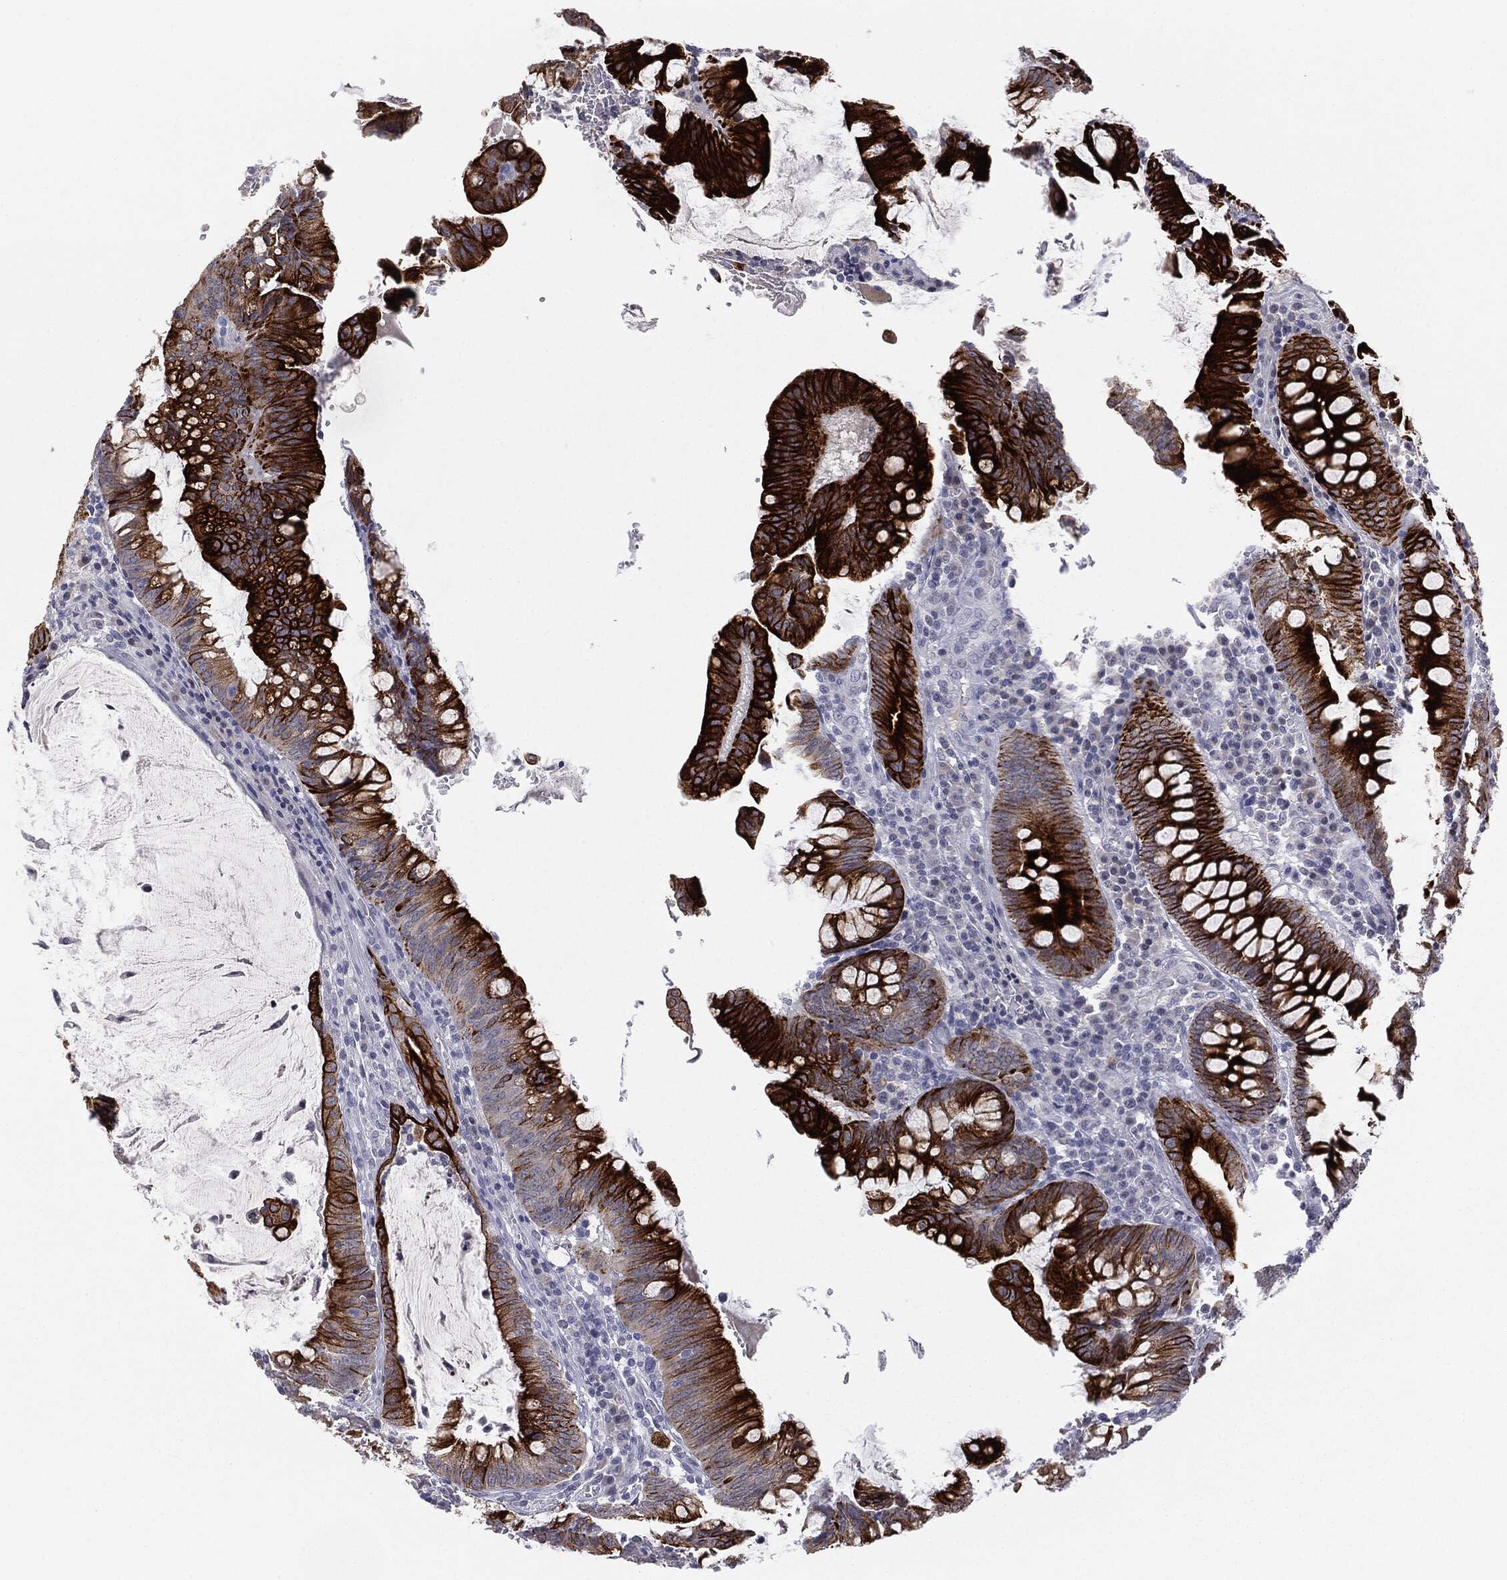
{"staining": {"intensity": "strong", "quantity": "25%-75%", "location": "cytoplasmic/membranous"}, "tissue": "colorectal cancer", "cell_type": "Tumor cells", "image_type": "cancer", "snomed": [{"axis": "morphology", "description": "Adenocarcinoma, NOS"}, {"axis": "topography", "description": "Colon"}], "caption": "Immunohistochemistry (IHC) histopathology image of colorectal cancer (adenocarcinoma) stained for a protein (brown), which exhibits high levels of strong cytoplasmic/membranous staining in approximately 25%-75% of tumor cells.", "gene": "MUC1", "patient": {"sex": "male", "age": 62}}